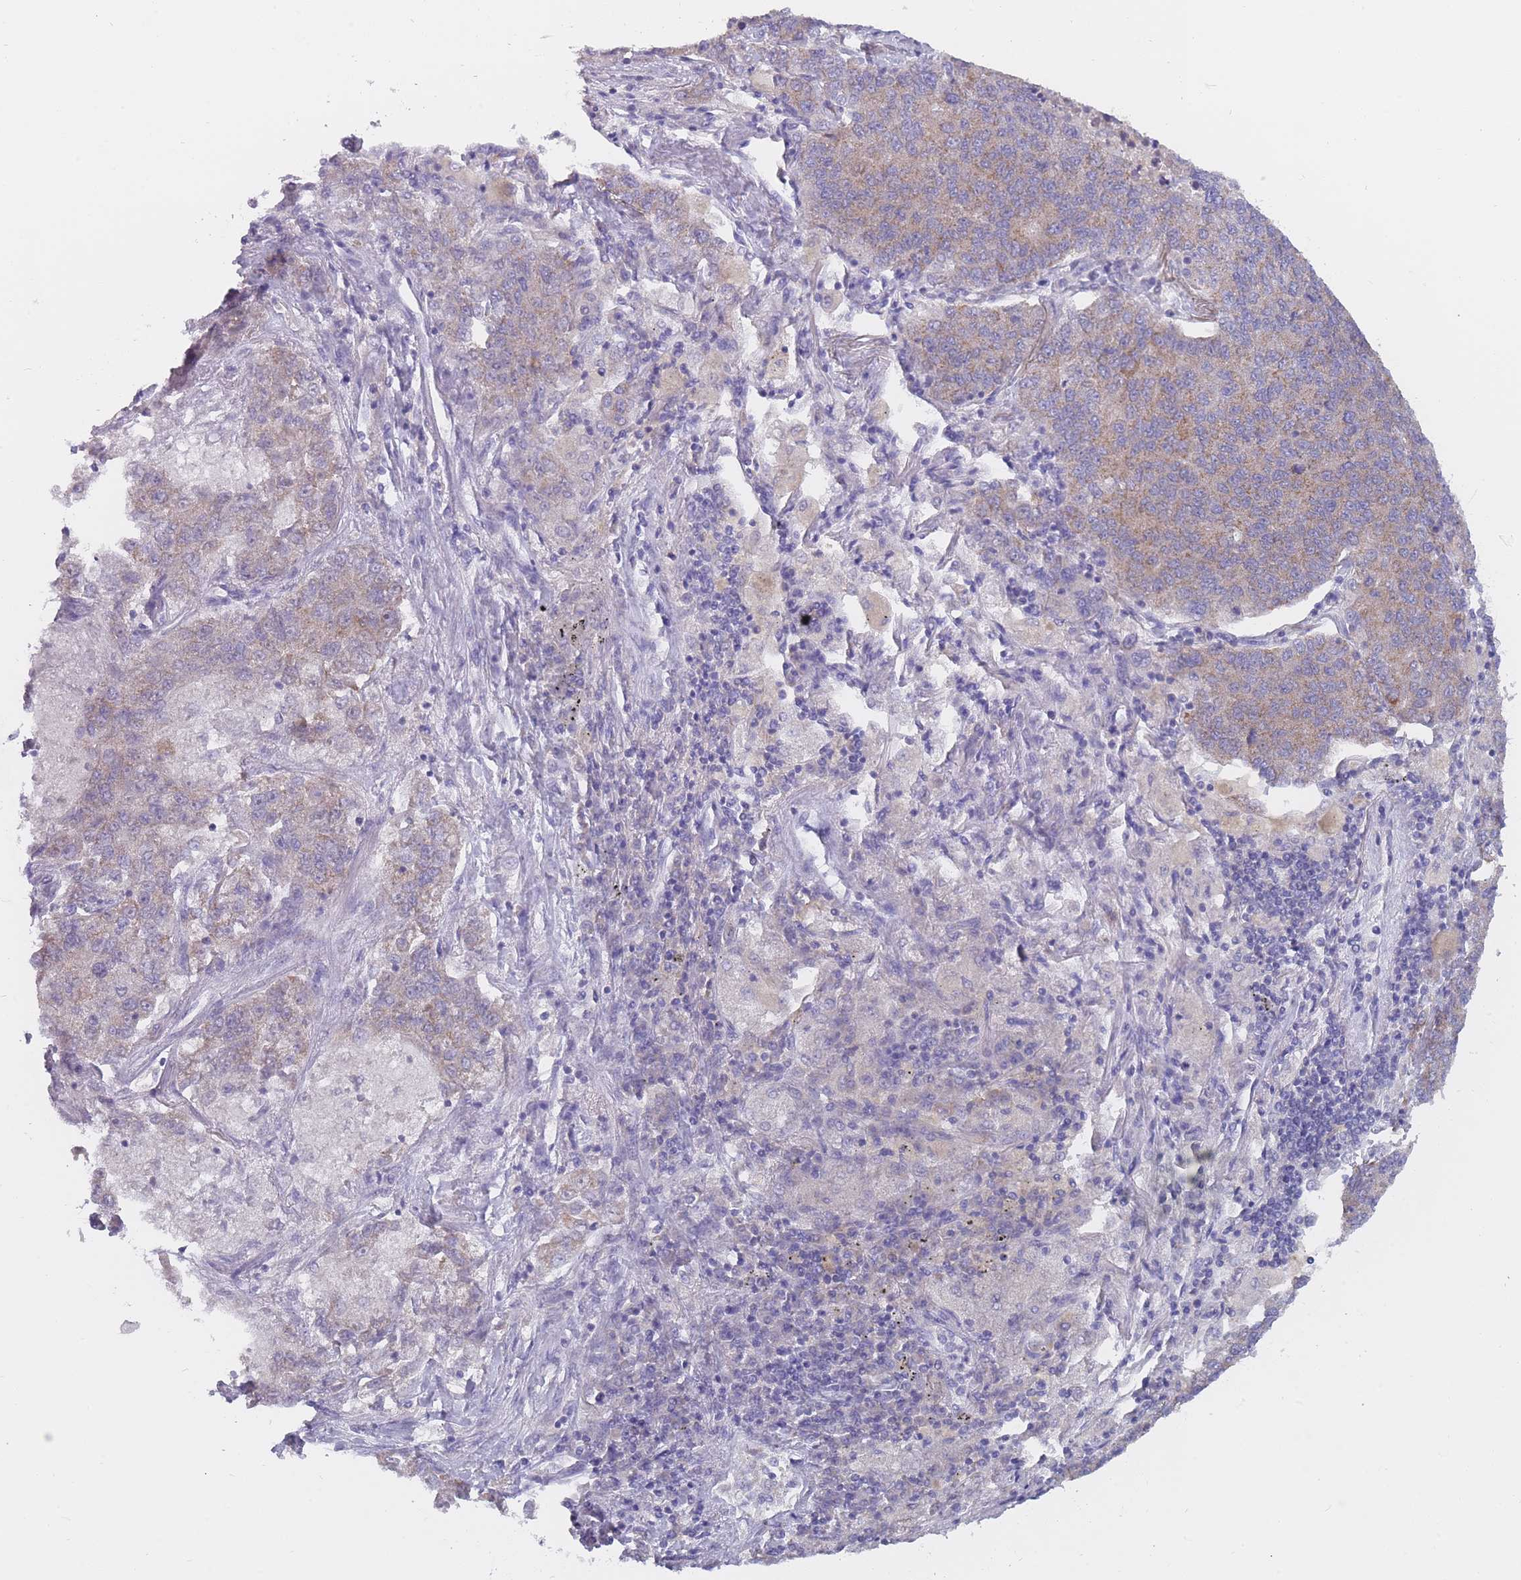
{"staining": {"intensity": "weak", "quantity": ">75%", "location": "cytoplasmic/membranous"}, "tissue": "lung cancer", "cell_type": "Tumor cells", "image_type": "cancer", "snomed": [{"axis": "morphology", "description": "Adenocarcinoma, NOS"}, {"axis": "topography", "description": "Lung"}], "caption": "Lung cancer stained with immunohistochemistry shows weak cytoplasmic/membranous expression in approximately >75% of tumor cells.", "gene": "MRPS14", "patient": {"sex": "male", "age": 49}}